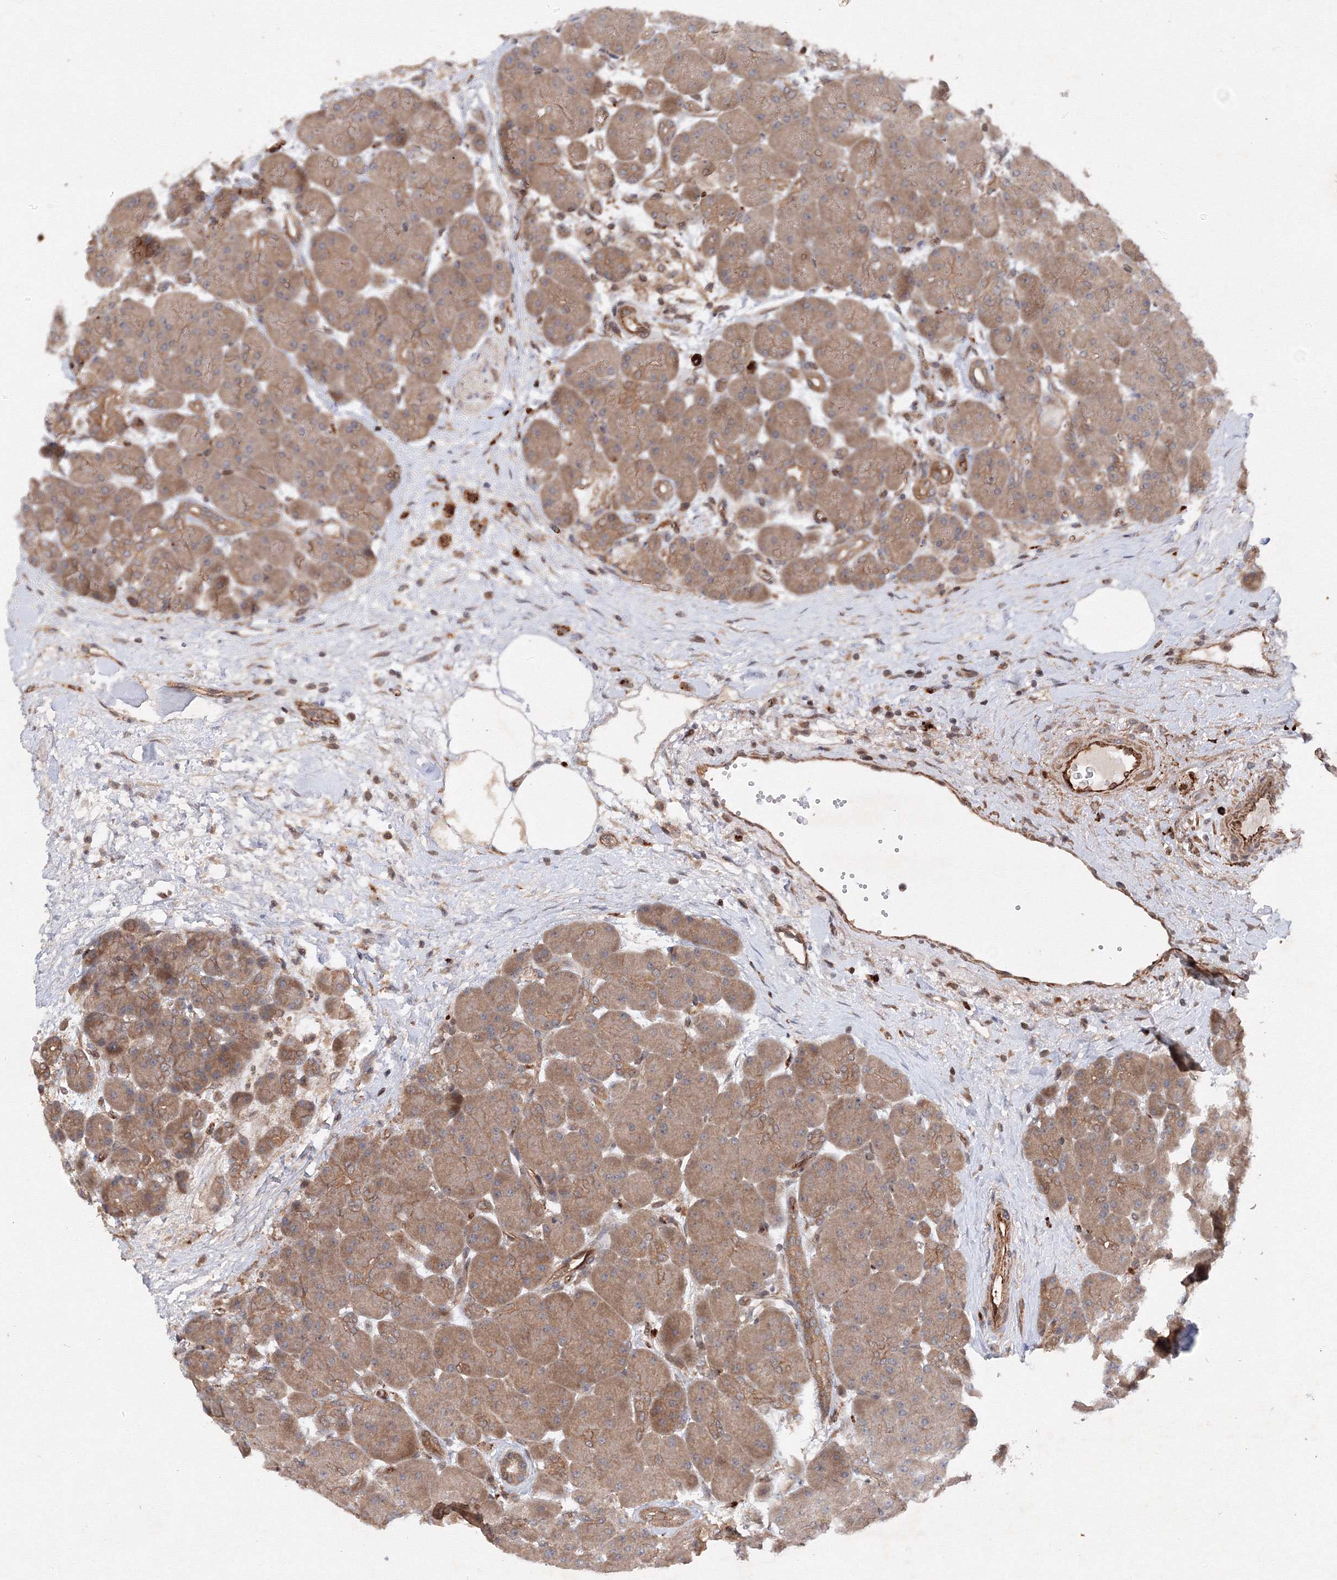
{"staining": {"intensity": "moderate", "quantity": ">75%", "location": "cytoplasmic/membranous"}, "tissue": "pancreas", "cell_type": "Exocrine glandular cells", "image_type": "normal", "snomed": [{"axis": "morphology", "description": "Normal tissue, NOS"}, {"axis": "topography", "description": "Pancreas"}], "caption": "Protein expression analysis of normal human pancreas reveals moderate cytoplasmic/membranous positivity in approximately >75% of exocrine glandular cells.", "gene": "DCTD", "patient": {"sex": "male", "age": 66}}